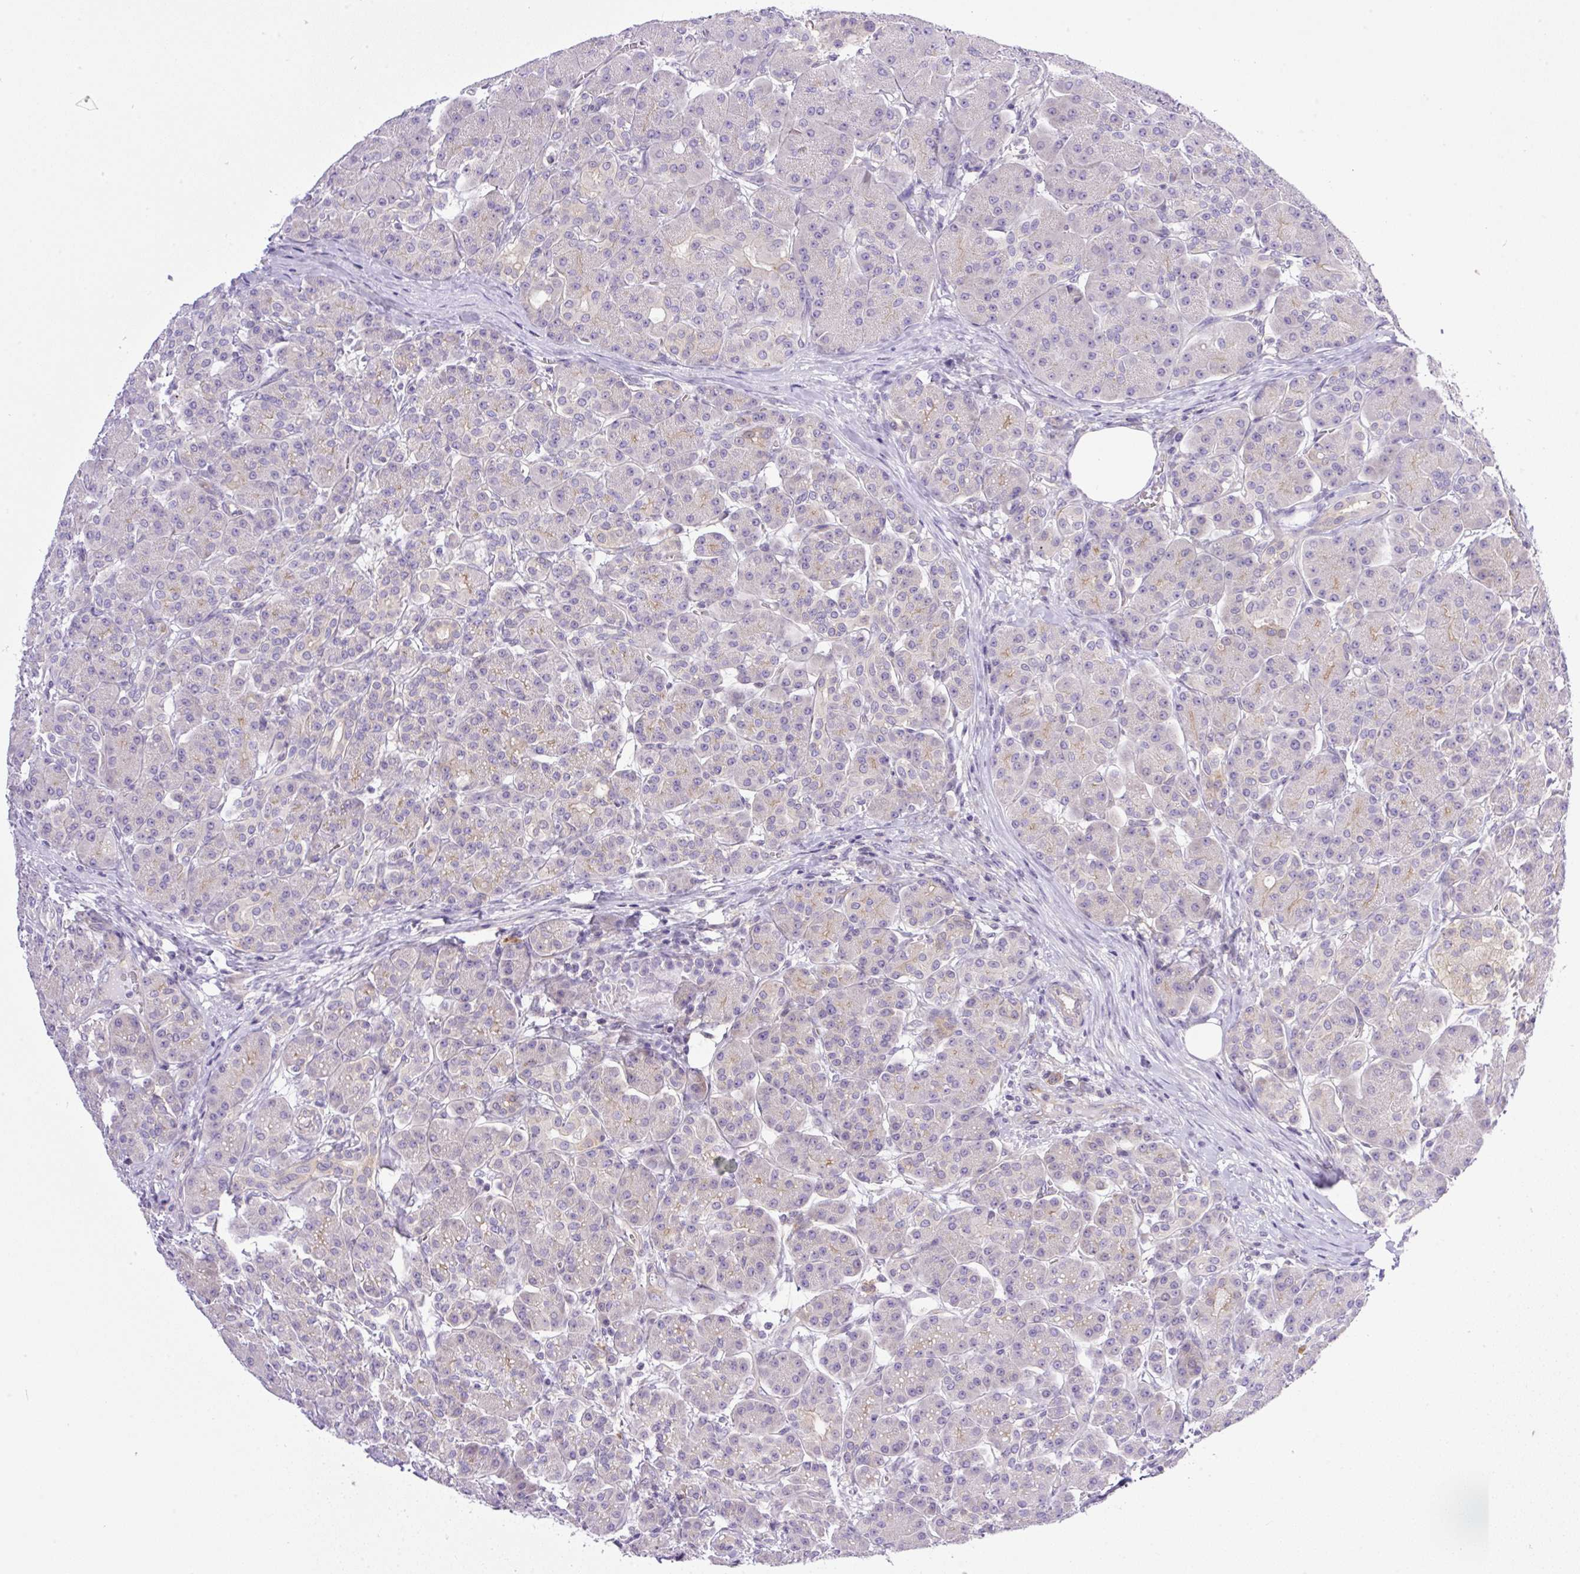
{"staining": {"intensity": "weak", "quantity": "25%-75%", "location": "cytoplasmic/membranous"}, "tissue": "pancreas", "cell_type": "Exocrine glandular cells", "image_type": "normal", "snomed": [{"axis": "morphology", "description": "Normal tissue, NOS"}, {"axis": "topography", "description": "Pancreas"}], "caption": "Protein expression analysis of unremarkable human pancreas reveals weak cytoplasmic/membranous positivity in about 25%-75% of exocrine glandular cells. (DAB IHC with brightfield microscopy, high magnification).", "gene": "CAMK2A", "patient": {"sex": "male", "age": 63}}